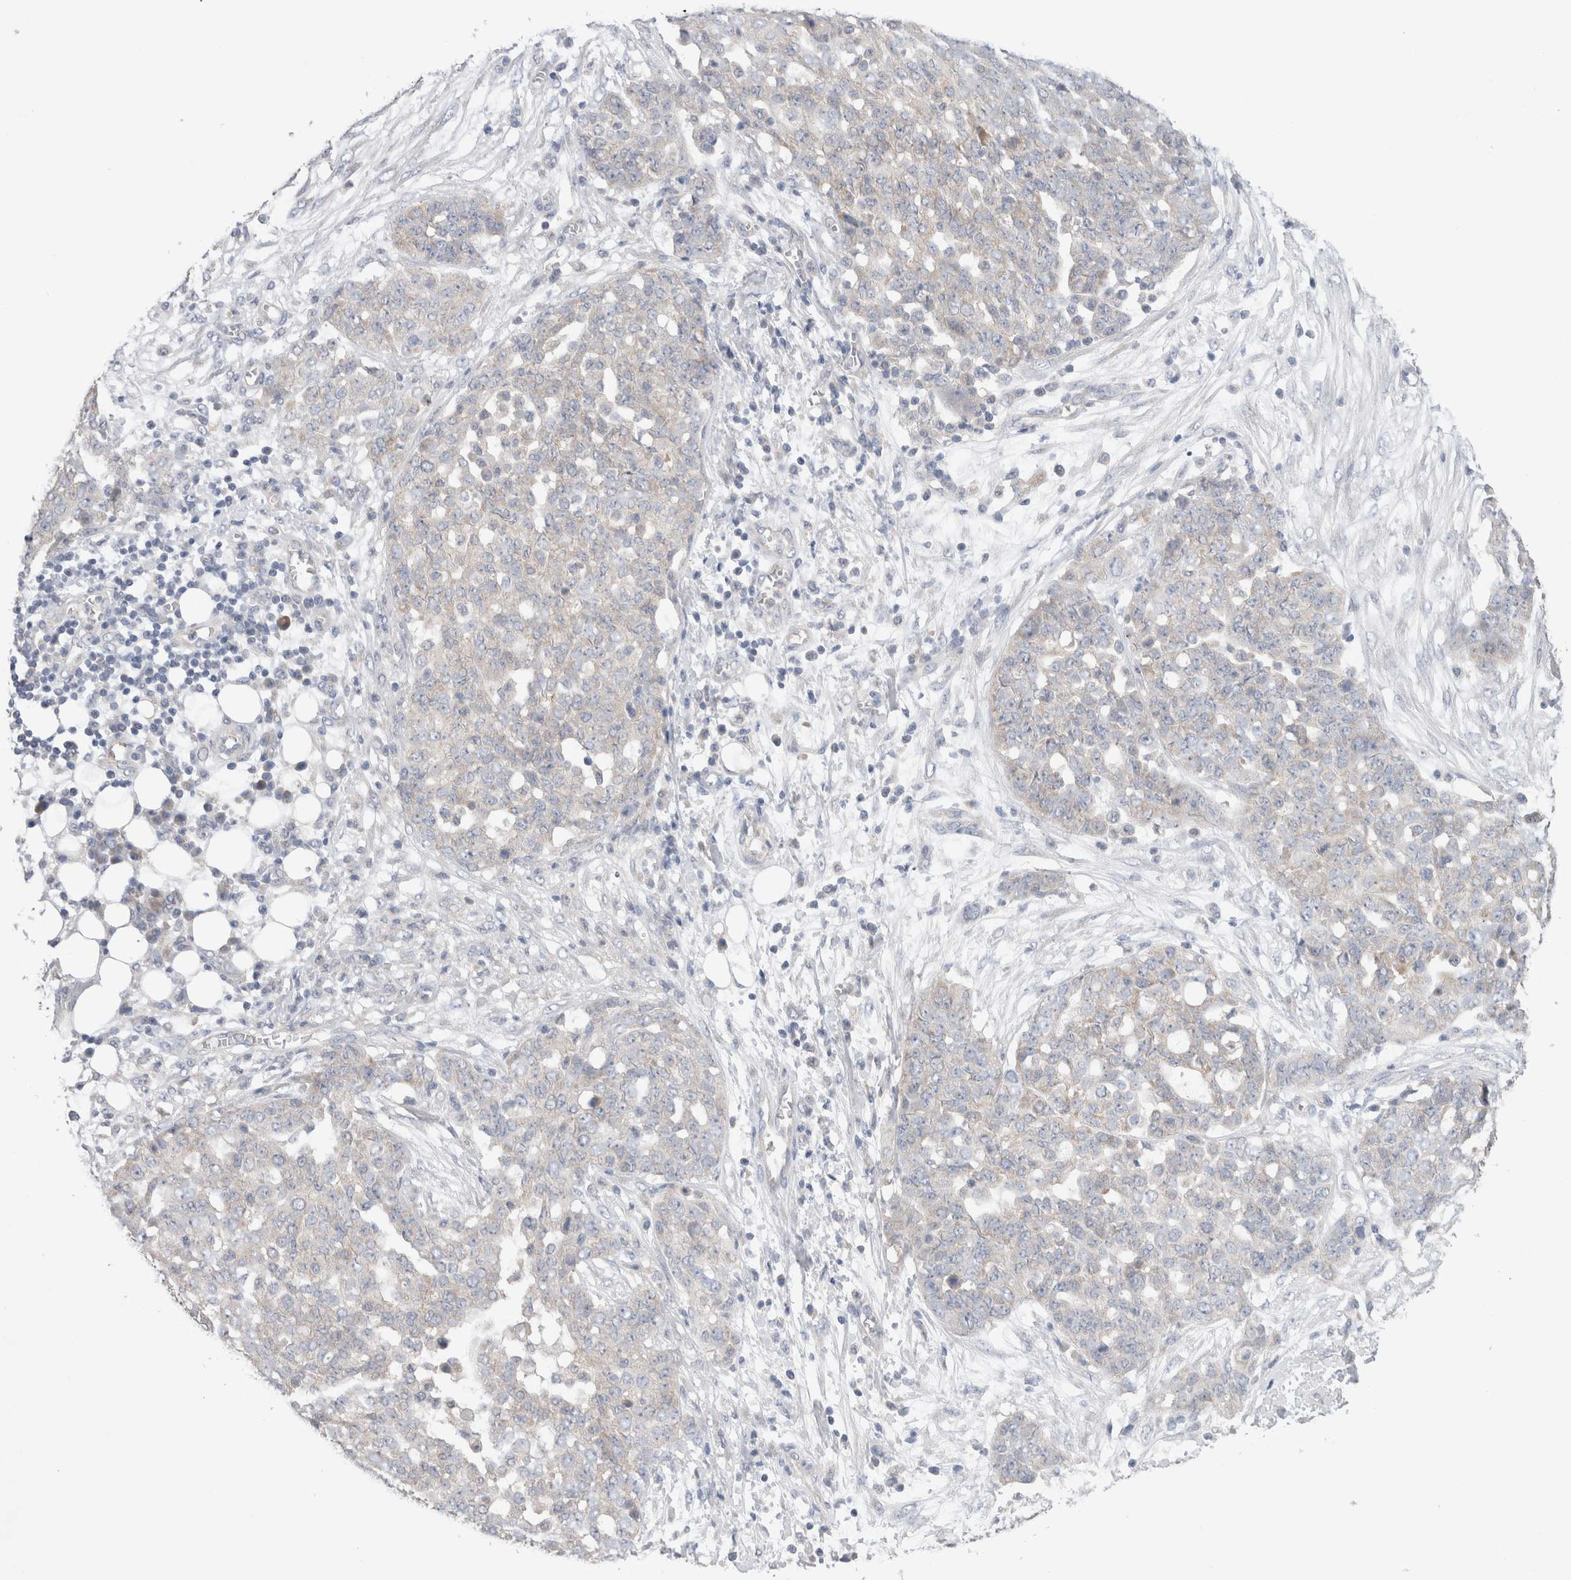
{"staining": {"intensity": "negative", "quantity": "none", "location": "none"}, "tissue": "ovarian cancer", "cell_type": "Tumor cells", "image_type": "cancer", "snomed": [{"axis": "morphology", "description": "Cystadenocarcinoma, serous, NOS"}, {"axis": "topography", "description": "Soft tissue"}, {"axis": "topography", "description": "Ovary"}], "caption": "This is an immunohistochemistry (IHC) micrograph of human serous cystadenocarcinoma (ovarian). There is no expression in tumor cells.", "gene": "IFT74", "patient": {"sex": "female", "age": 57}}